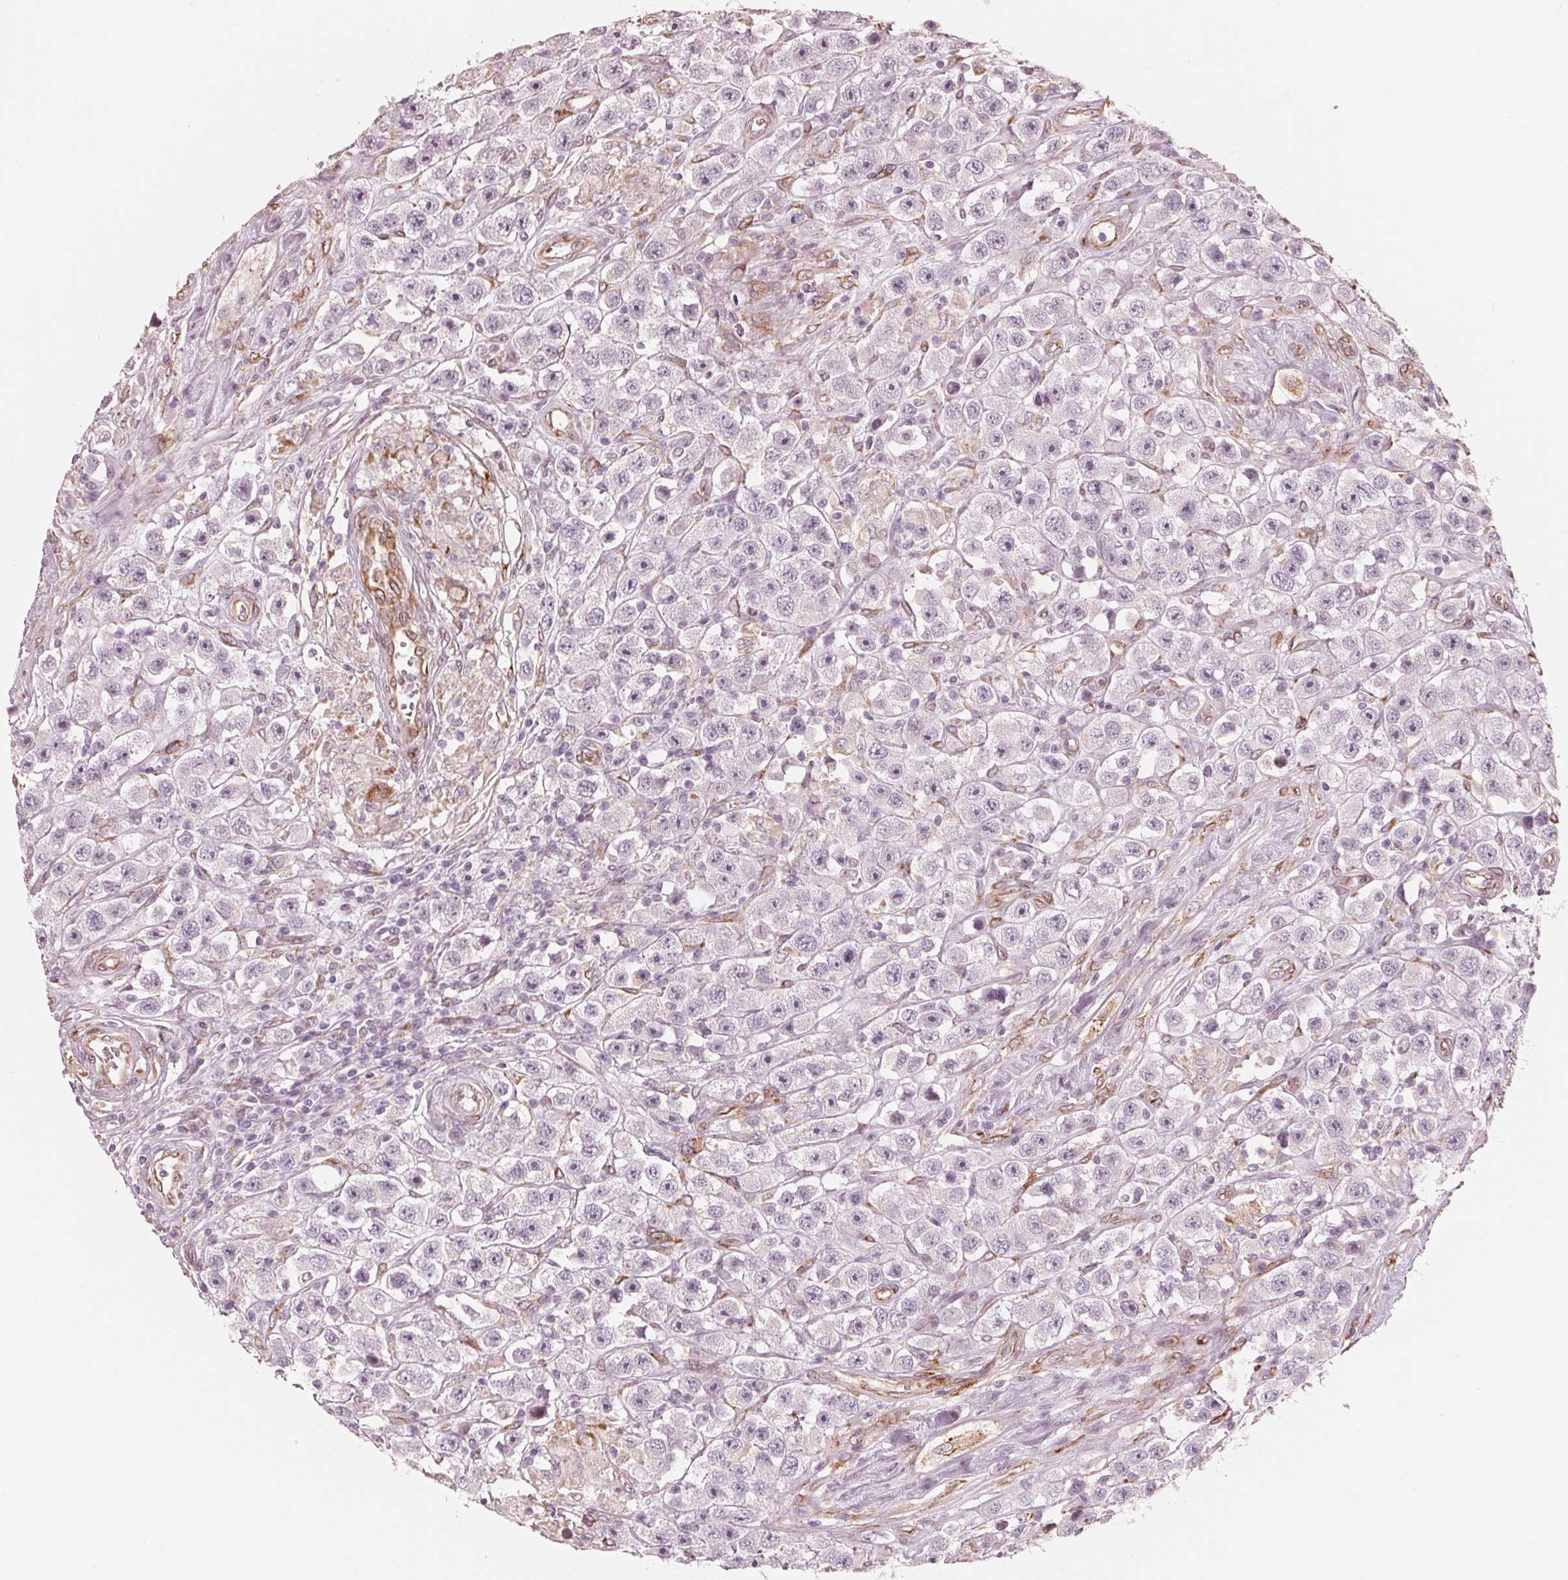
{"staining": {"intensity": "negative", "quantity": "none", "location": "none"}, "tissue": "testis cancer", "cell_type": "Tumor cells", "image_type": "cancer", "snomed": [{"axis": "morphology", "description": "Seminoma, NOS"}, {"axis": "topography", "description": "Testis"}], "caption": "An immunohistochemistry (IHC) histopathology image of testis cancer is shown. There is no staining in tumor cells of testis cancer. (DAB (3,3'-diaminobenzidine) immunohistochemistry (IHC) with hematoxylin counter stain).", "gene": "IKBIP", "patient": {"sex": "male", "age": 45}}